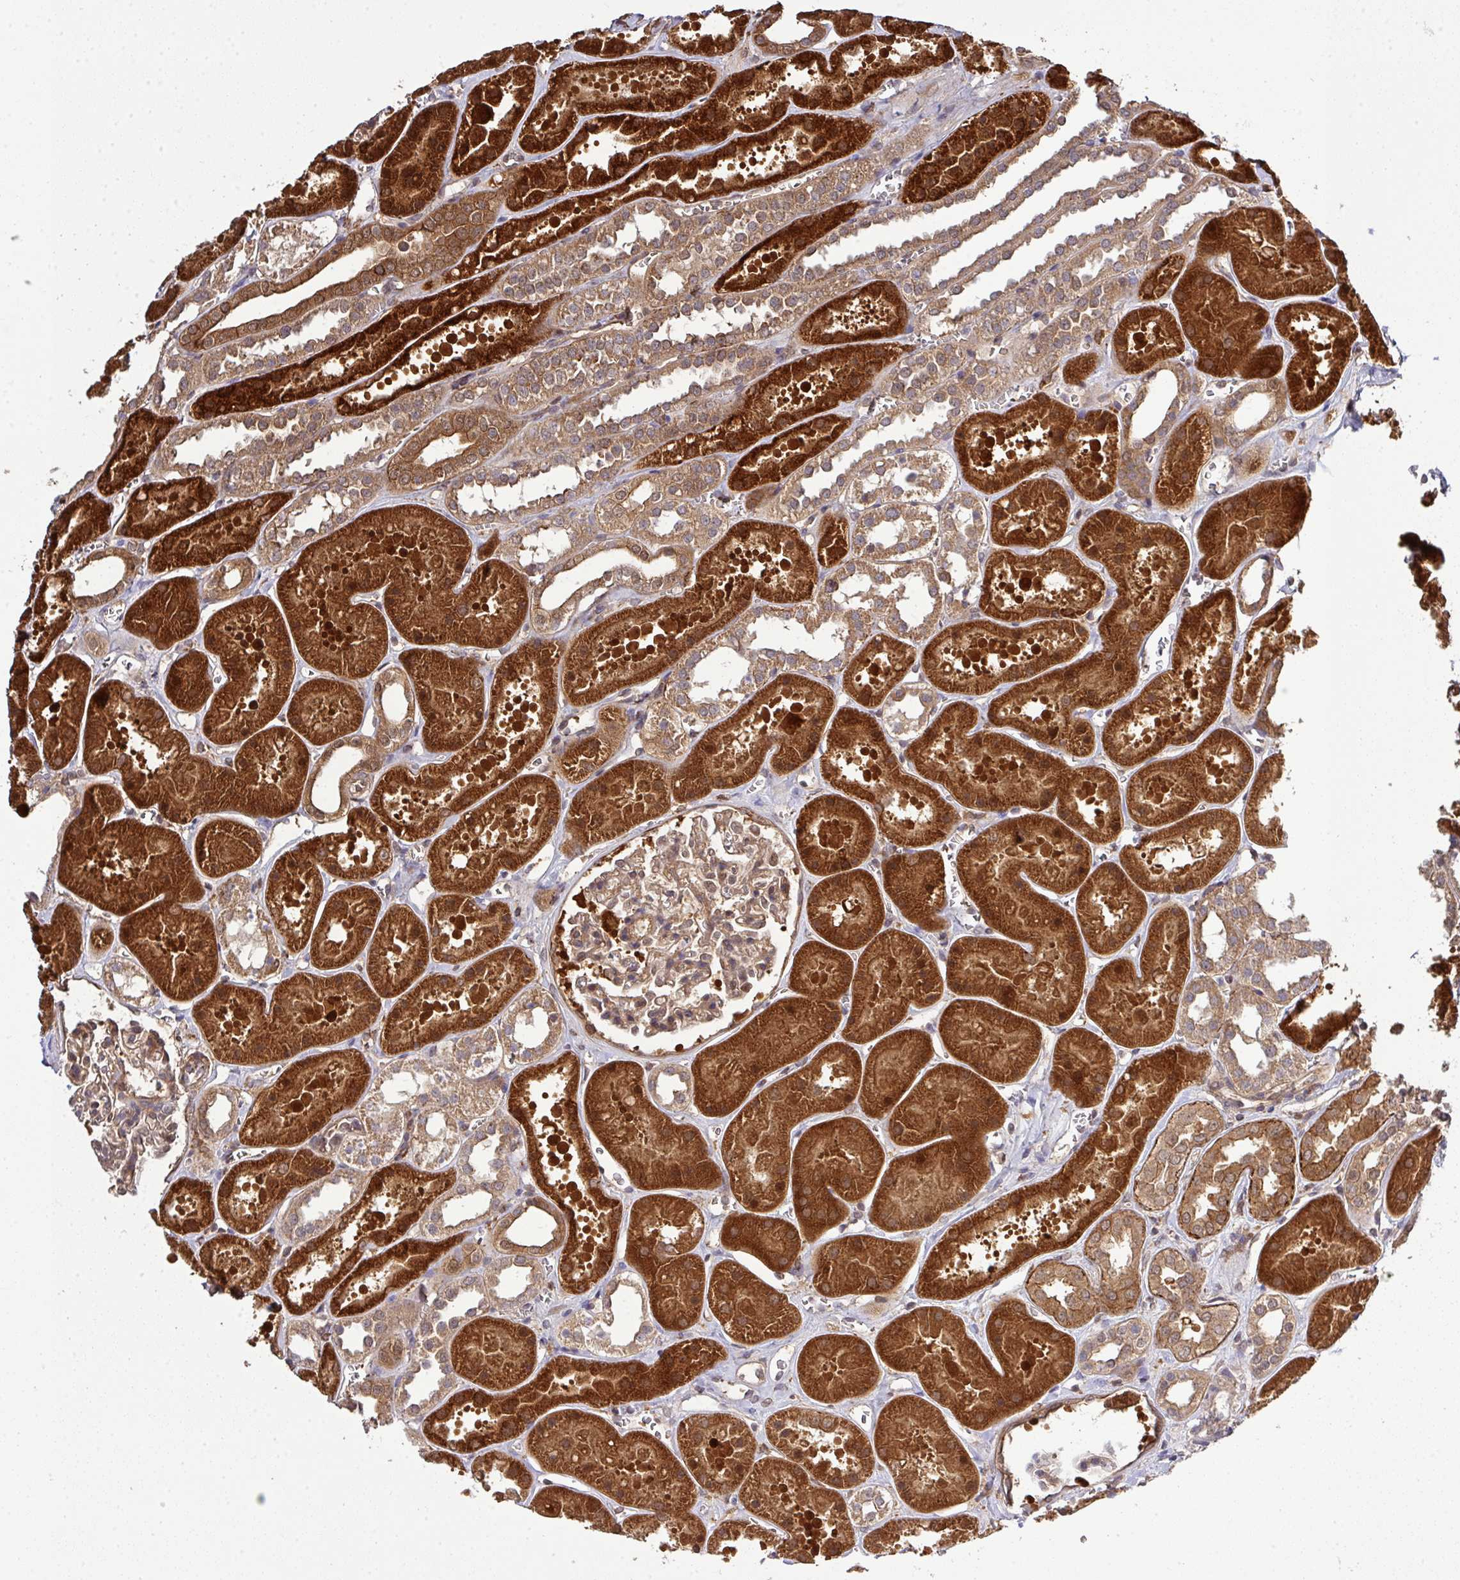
{"staining": {"intensity": "weak", "quantity": "25%-75%", "location": "cytoplasmic/membranous,nuclear"}, "tissue": "kidney", "cell_type": "Cells in glomeruli", "image_type": "normal", "snomed": [{"axis": "morphology", "description": "Normal tissue, NOS"}, {"axis": "topography", "description": "Kidney"}], "caption": "Protein expression by immunohistochemistry displays weak cytoplasmic/membranous,nuclear positivity in about 25%-75% of cells in glomeruli in unremarkable kidney.", "gene": "ARPIN", "patient": {"sex": "female", "age": 41}}